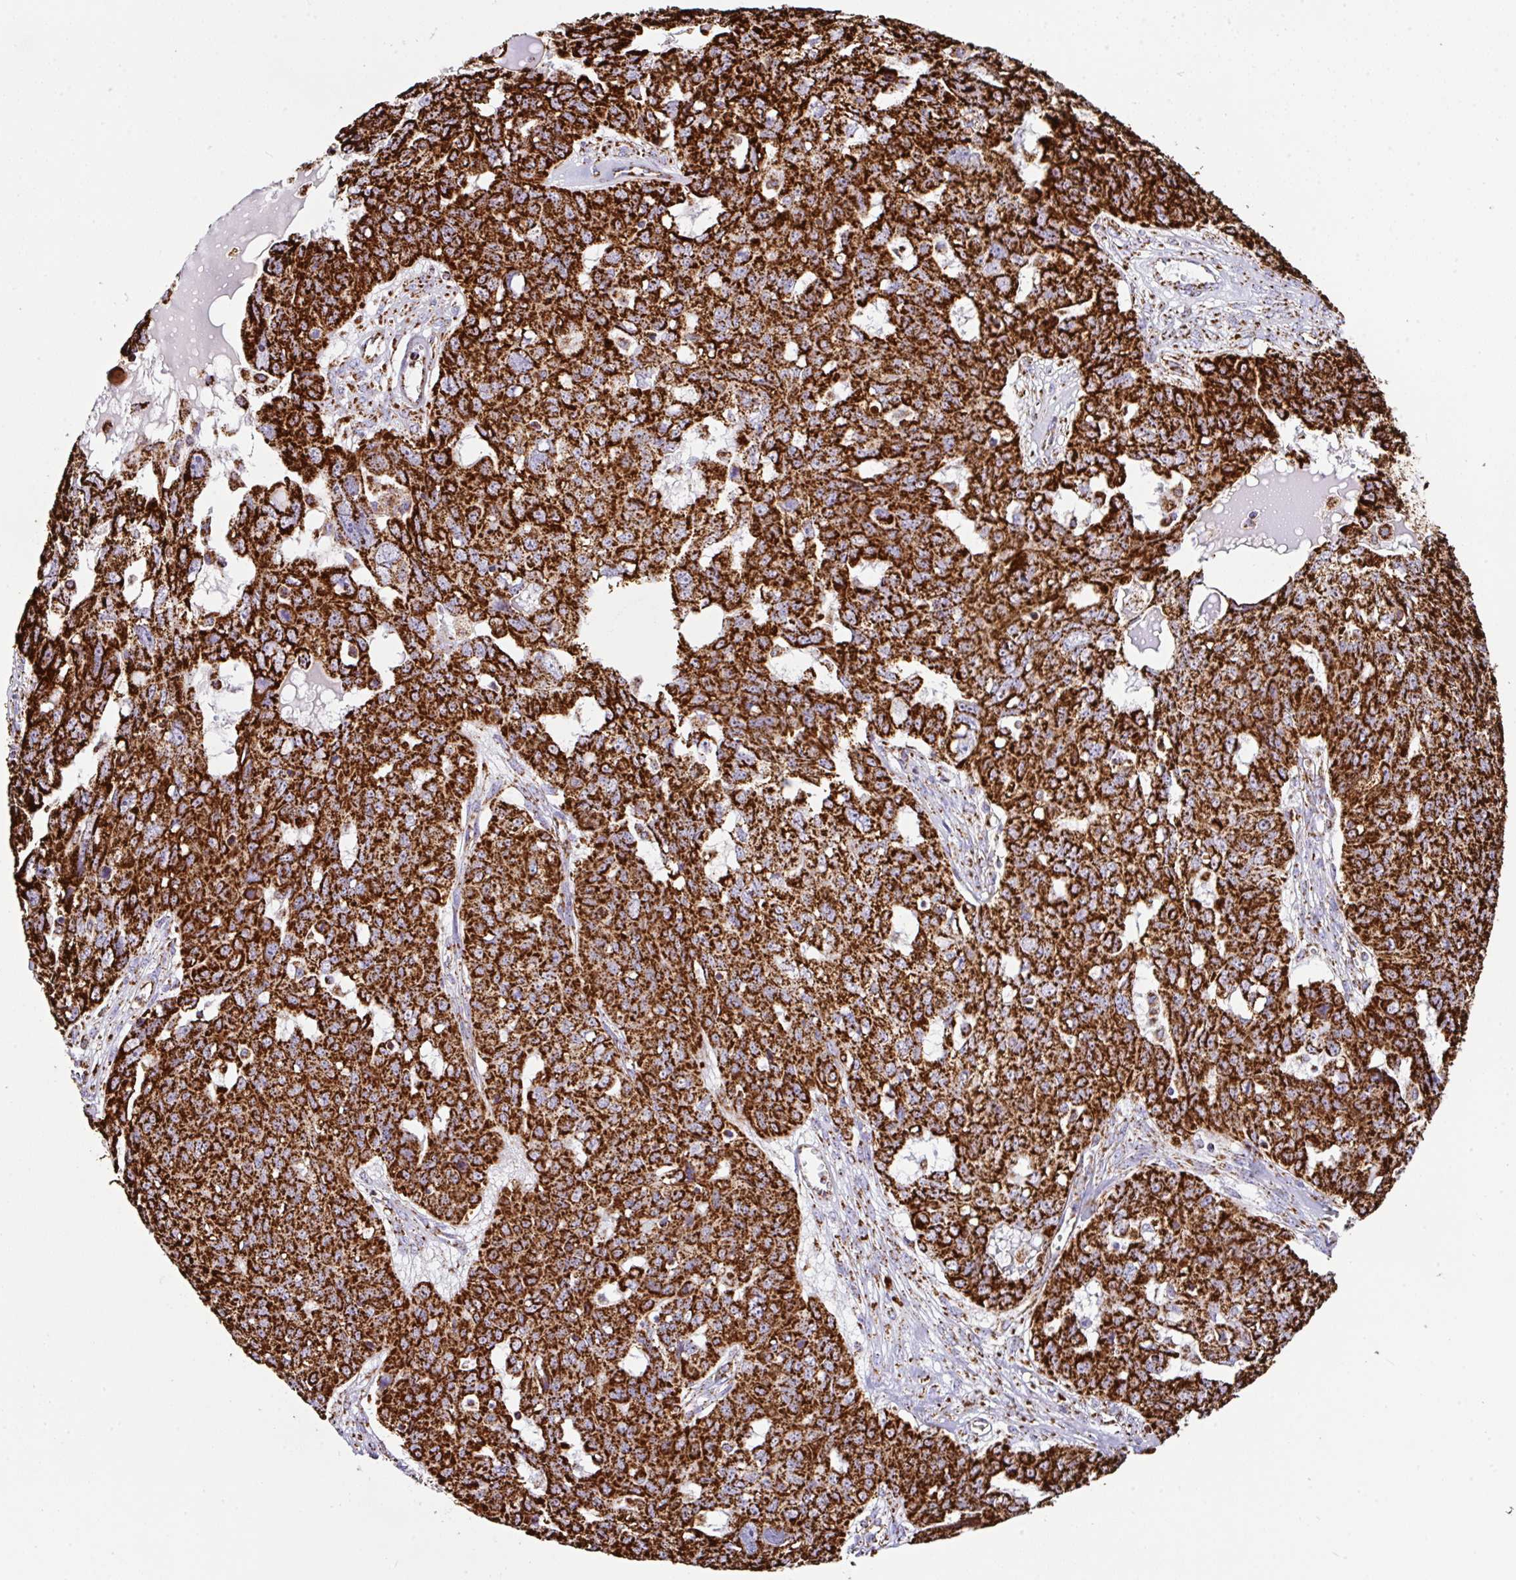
{"staining": {"intensity": "strong", "quantity": ">75%", "location": "cytoplasmic/membranous"}, "tissue": "ovarian cancer", "cell_type": "Tumor cells", "image_type": "cancer", "snomed": [{"axis": "morphology", "description": "Carcinoma, endometroid"}, {"axis": "topography", "description": "Ovary"}], "caption": "The immunohistochemical stain highlights strong cytoplasmic/membranous expression in tumor cells of endometroid carcinoma (ovarian) tissue.", "gene": "ANKRD33B", "patient": {"sex": "female", "age": 70}}